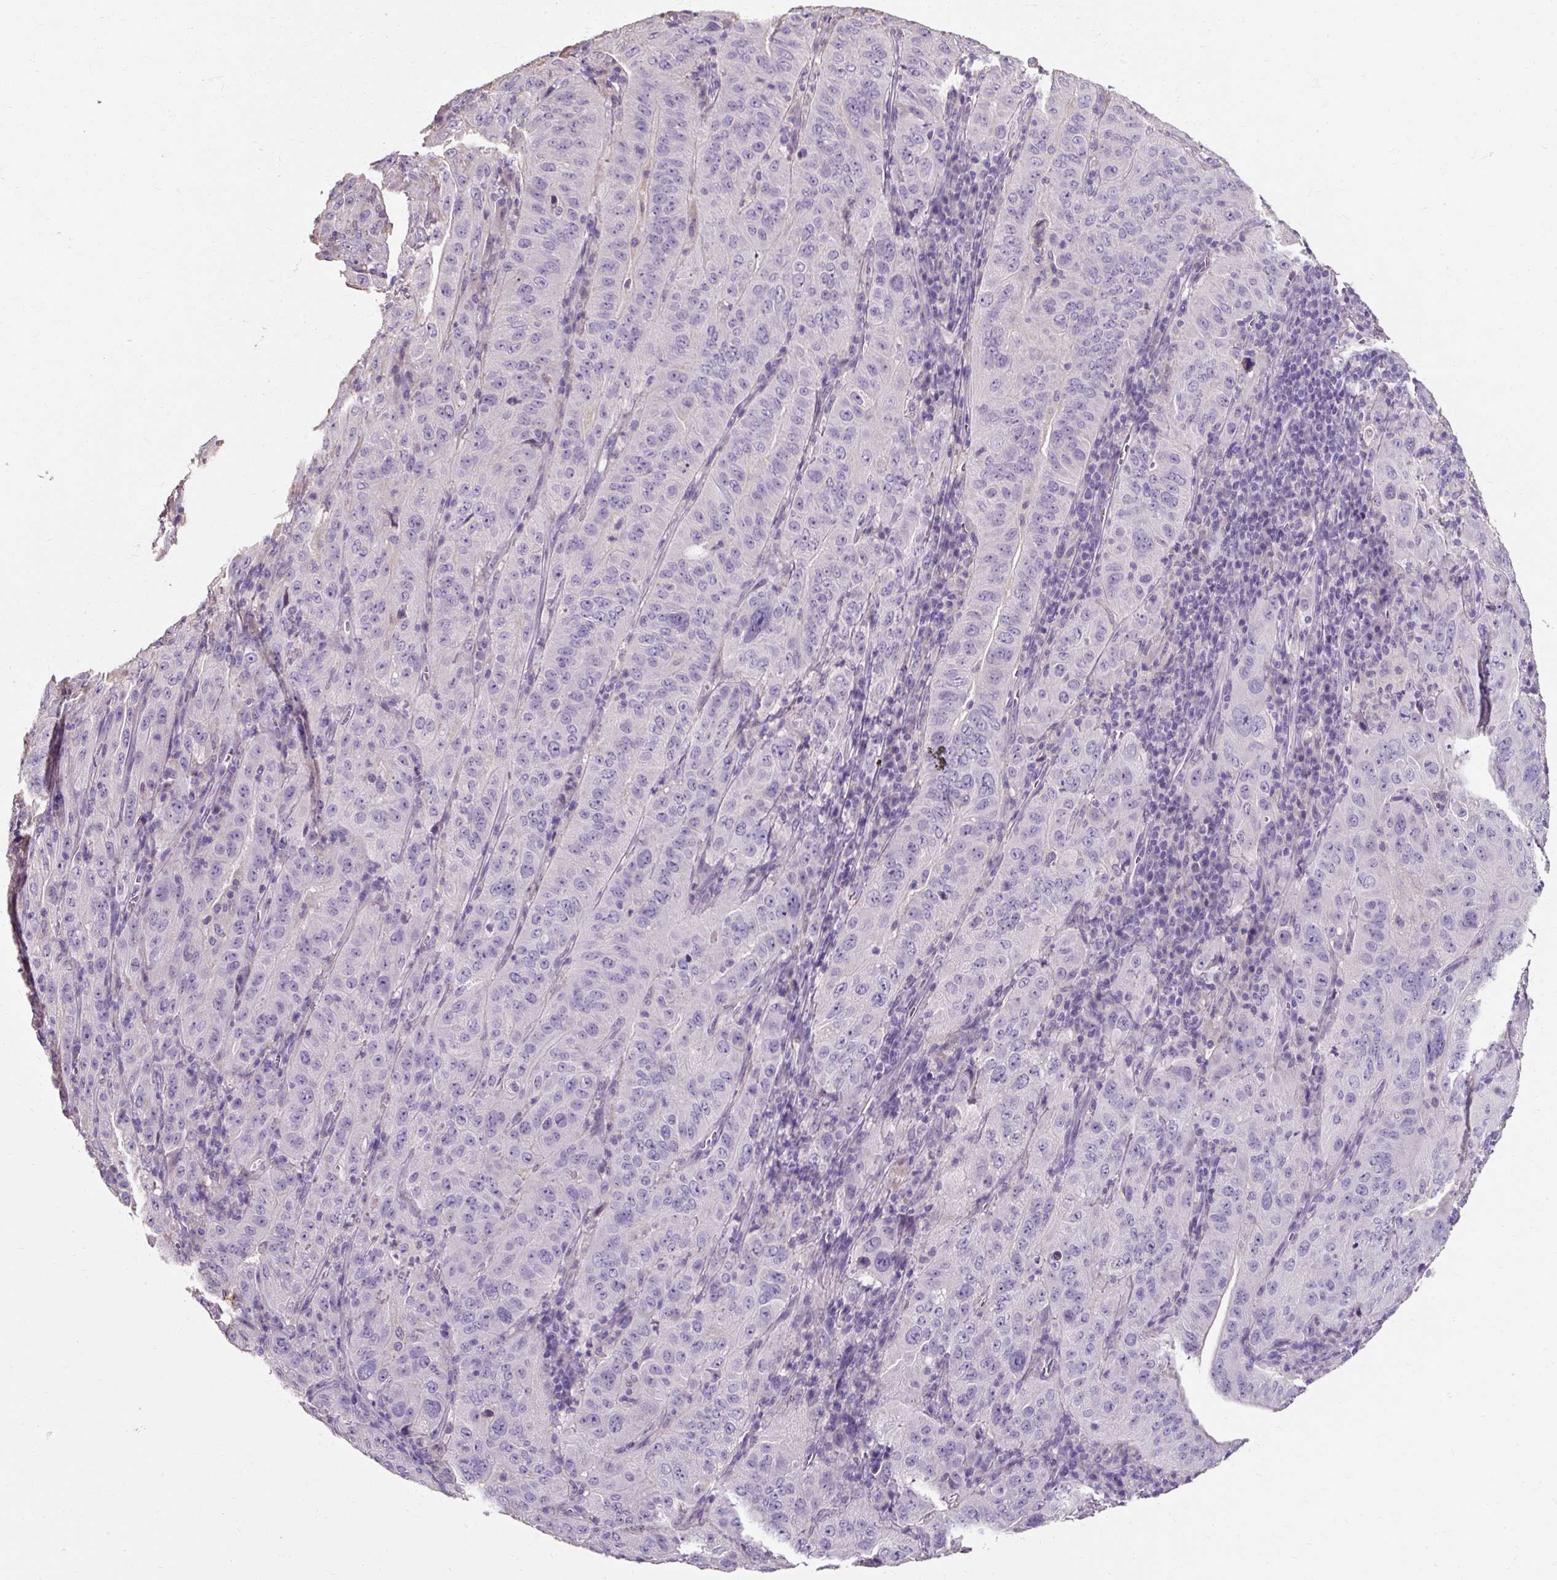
{"staining": {"intensity": "negative", "quantity": "none", "location": "none"}, "tissue": "pancreatic cancer", "cell_type": "Tumor cells", "image_type": "cancer", "snomed": [{"axis": "morphology", "description": "Adenocarcinoma, NOS"}, {"axis": "topography", "description": "Pancreas"}], "caption": "IHC histopathology image of neoplastic tissue: pancreatic cancer stained with DAB (3,3'-diaminobenzidine) demonstrates no significant protein expression in tumor cells.", "gene": "KLHL24", "patient": {"sex": "male", "age": 63}}